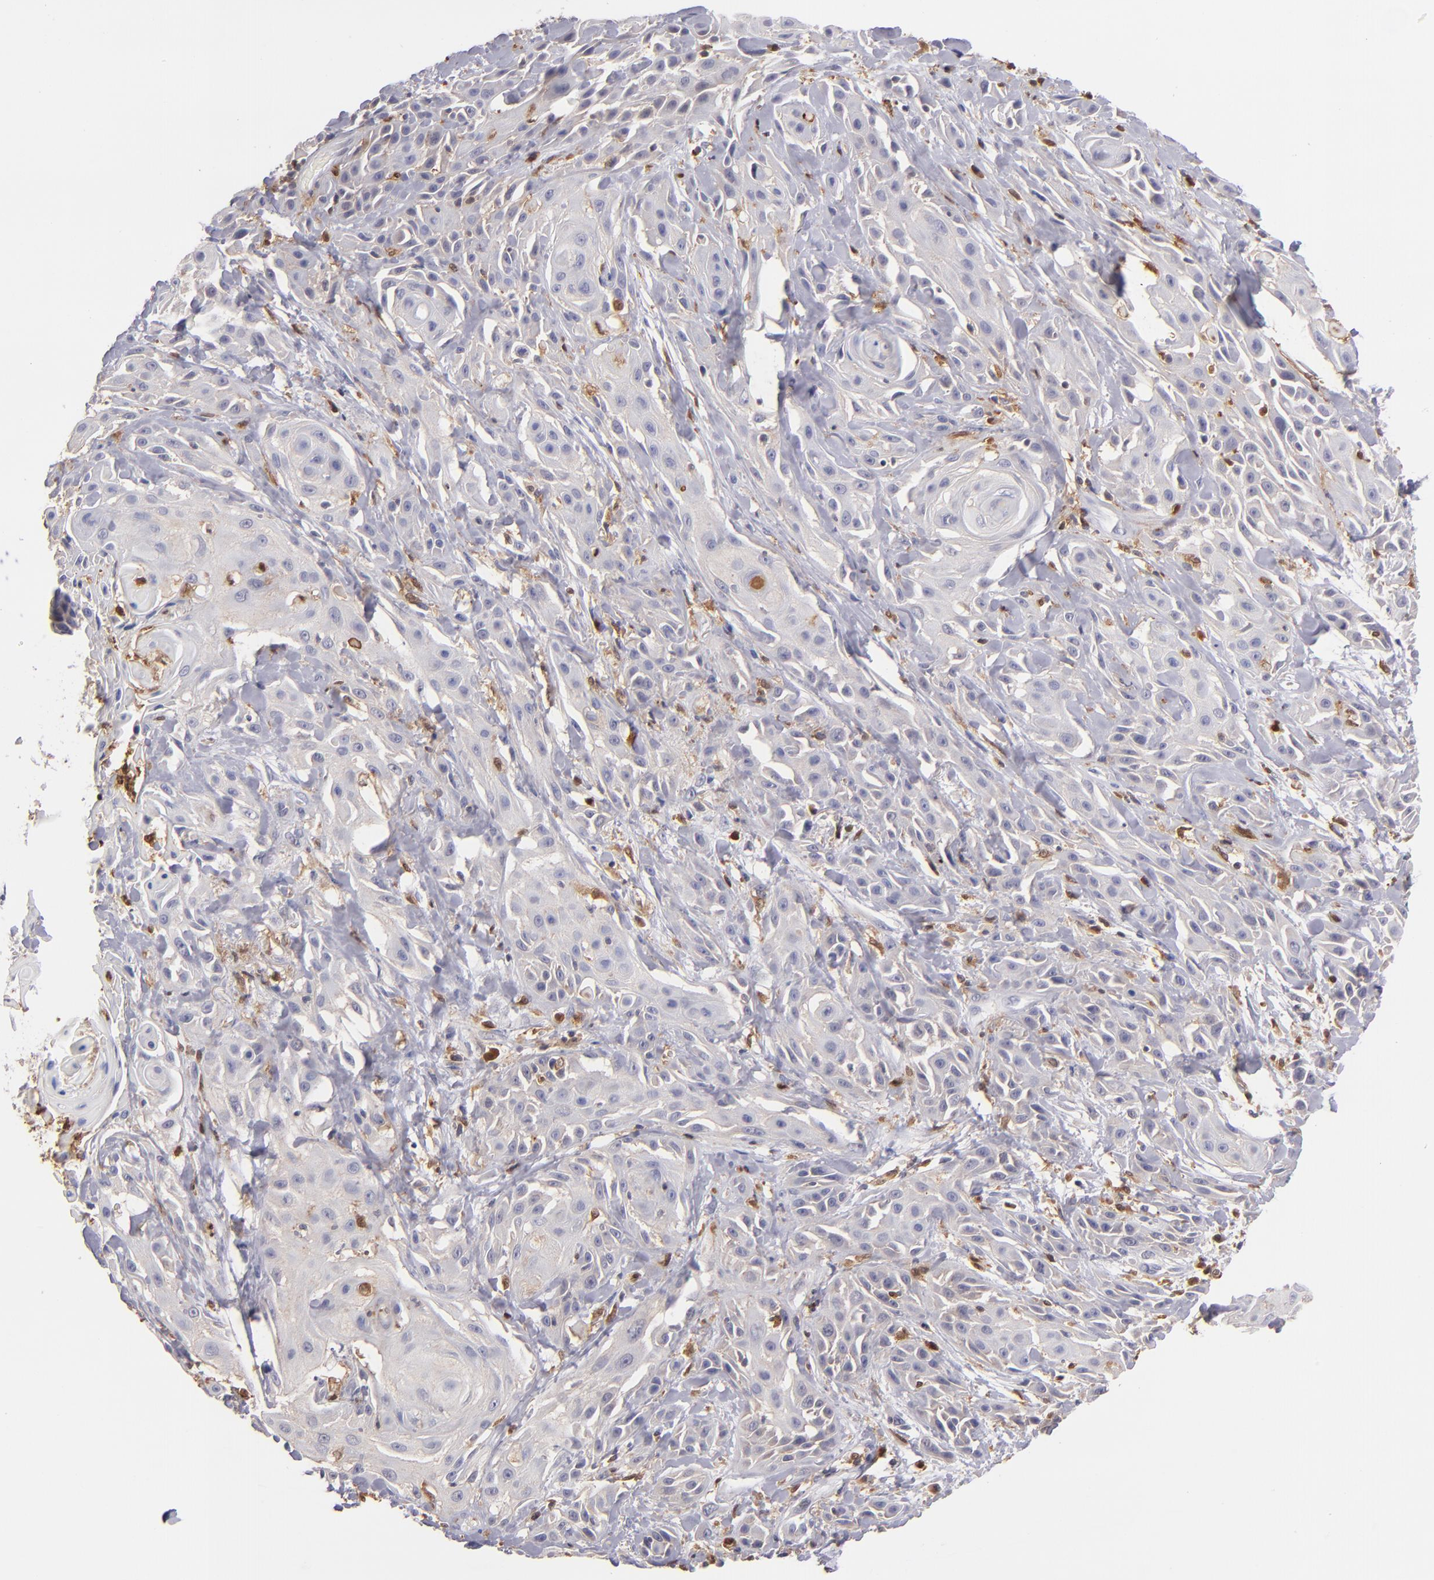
{"staining": {"intensity": "weak", "quantity": "<25%", "location": "cytoplasmic/membranous"}, "tissue": "skin cancer", "cell_type": "Tumor cells", "image_type": "cancer", "snomed": [{"axis": "morphology", "description": "Squamous cell carcinoma, NOS"}, {"axis": "topography", "description": "Skin"}, {"axis": "topography", "description": "Anal"}], "caption": "Tumor cells show no significant protein positivity in skin cancer. Brightfield microscopy of immunohistochemistry stained with DAB (brown) and hematoxylin (blue), captured at high magnification.", "gene": "PRKCD", "patient": {"sex": "male", "age": 64}}